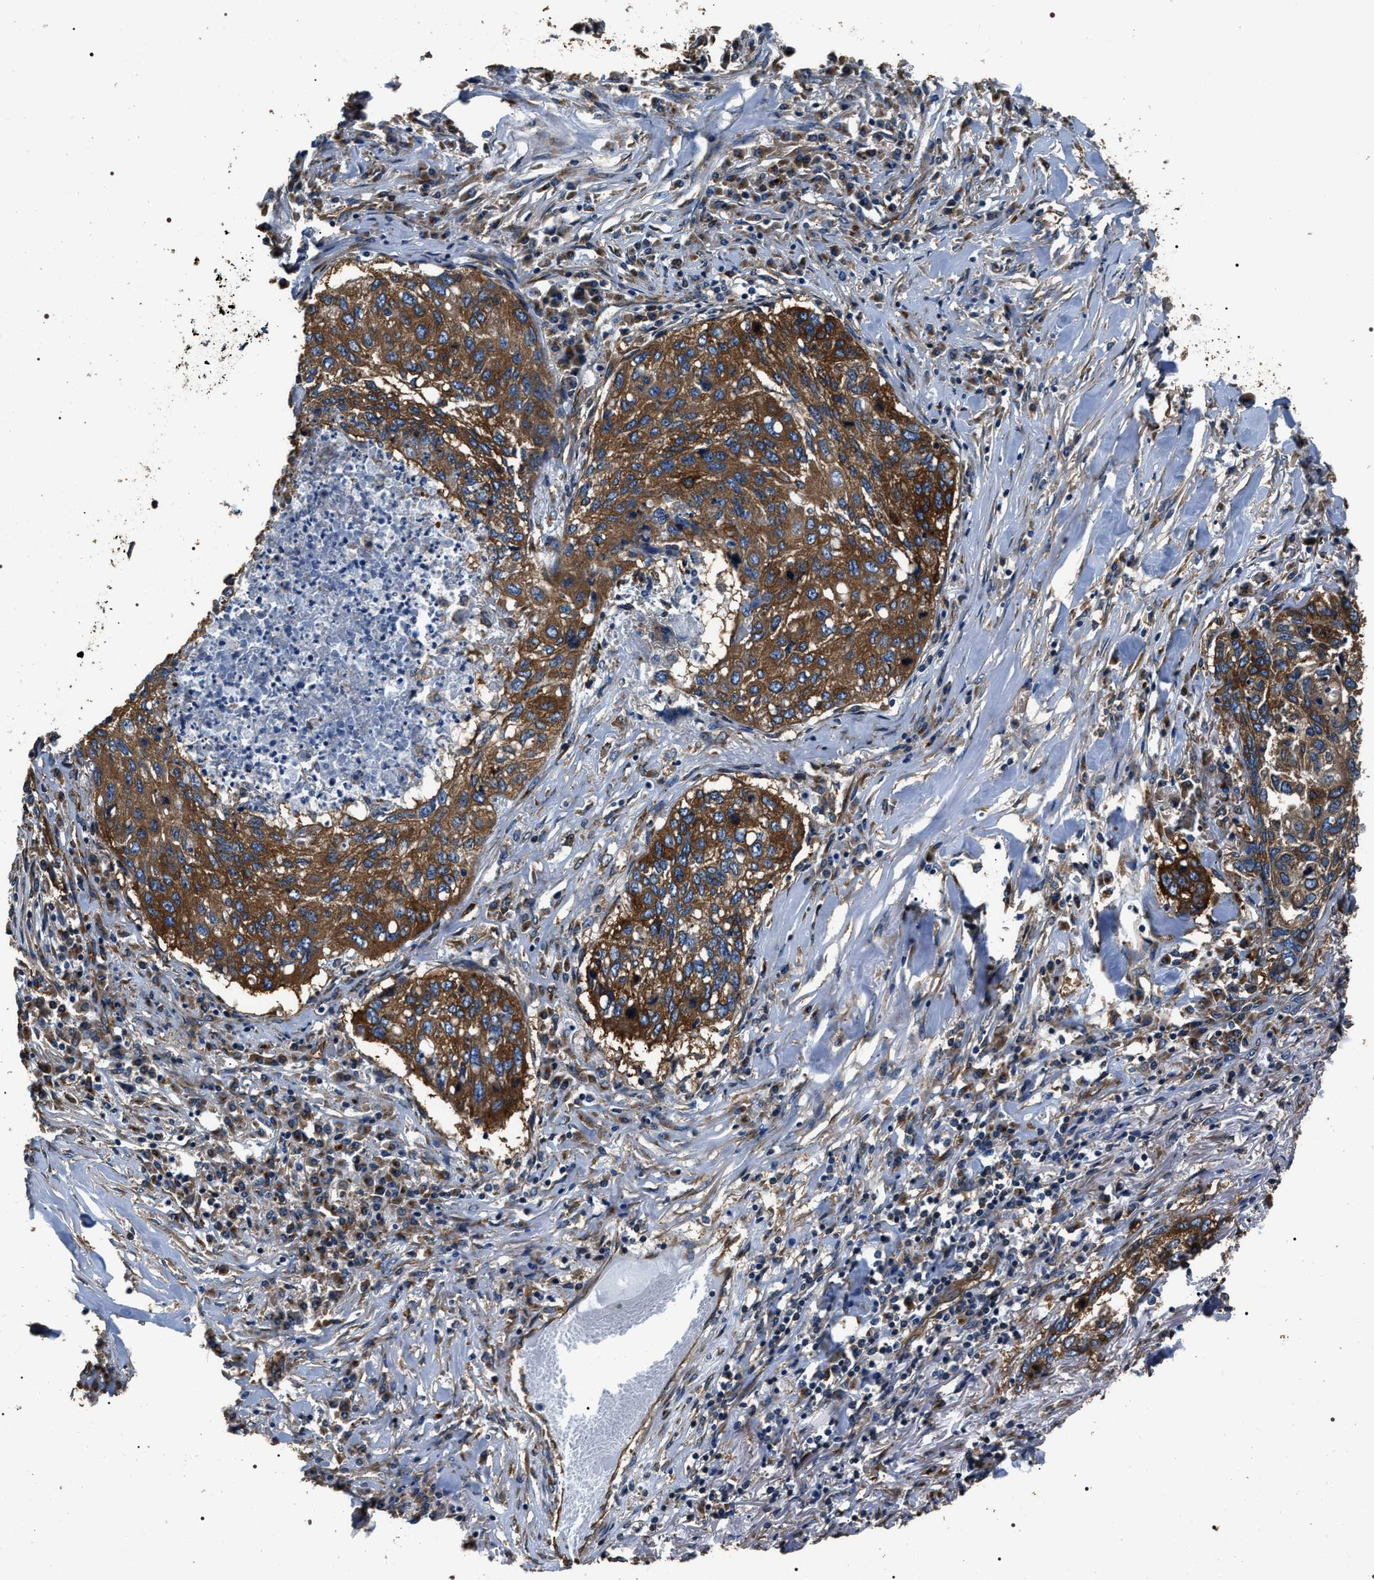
{"staining": {"intensity": "strong", "quantity": ">75%", "location": "cytoplasmic/membranous"}, "tissue": "lung cancer", "cell_type": "Tumor cells", "image_type": "cancer", "snomed": [{"axis": "morphology", "description": "Squamous cell carcinoma, NOS"}, {"axis": "topography", "description": "Lung"}], "caption": "This image demonstrates IHC staining of human squamous cell carcinoma (lung), with high strong cytoplasmic/membranous positivity in about >75% of tumor cells.", "gene": "KTN1", "patient": {"sex": "female", "age": 63}}